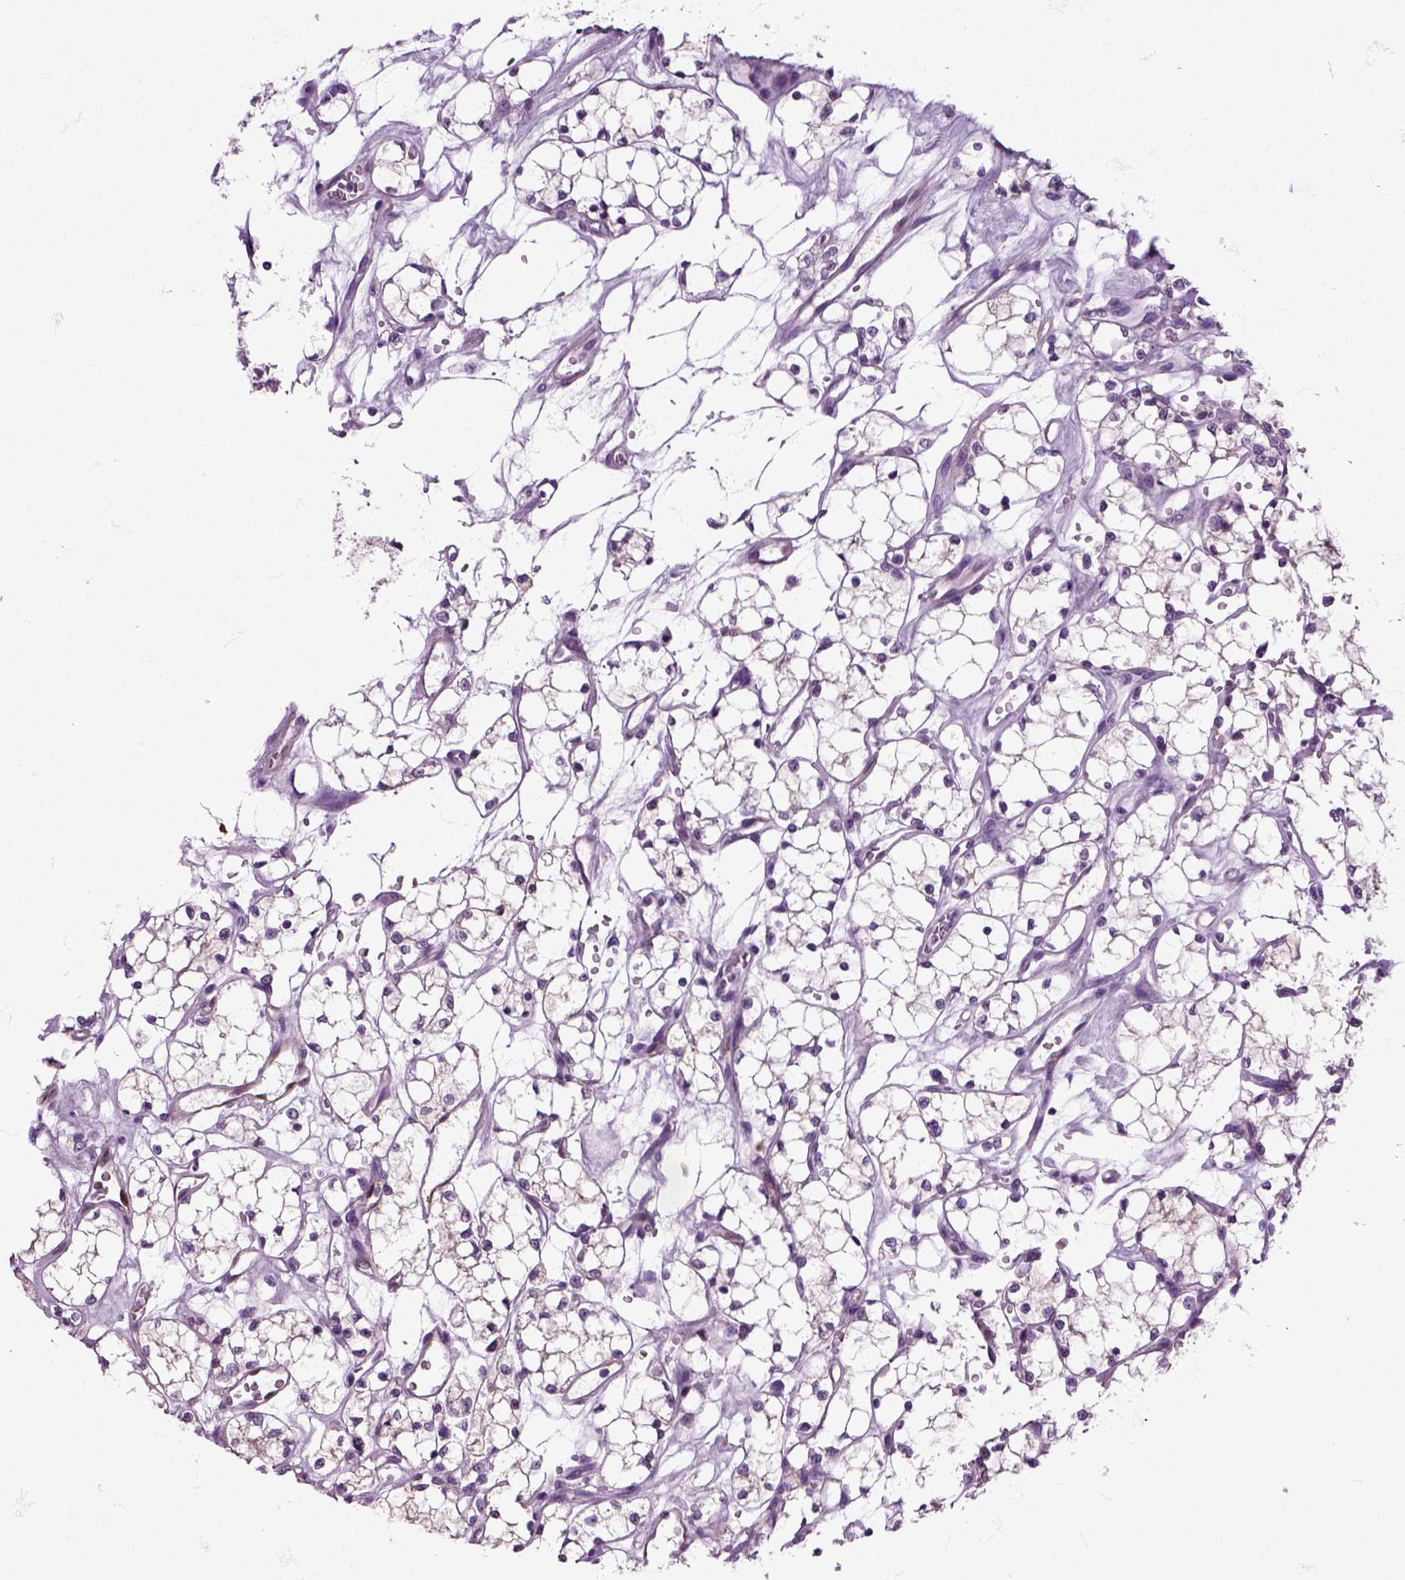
{"staining": {"intensity": "negative", "quantity": "none", "location": "none"}, "tissue": "renal cancer", "cell_type": "Tumor cells", "image_type": "cancer", "snomed": [{"axis": "morphology", "description": "Adenocarcinoma, NOS"}, {"axis": "topography", "description": "Kidney"}], "caption": "The immunohistochemistry (IHC) histopathology image has no significant positivity in tumor cells of renal cancer tissue.", "gene": "HSPA2", "patient": {"sex": "female", "age": 69}}